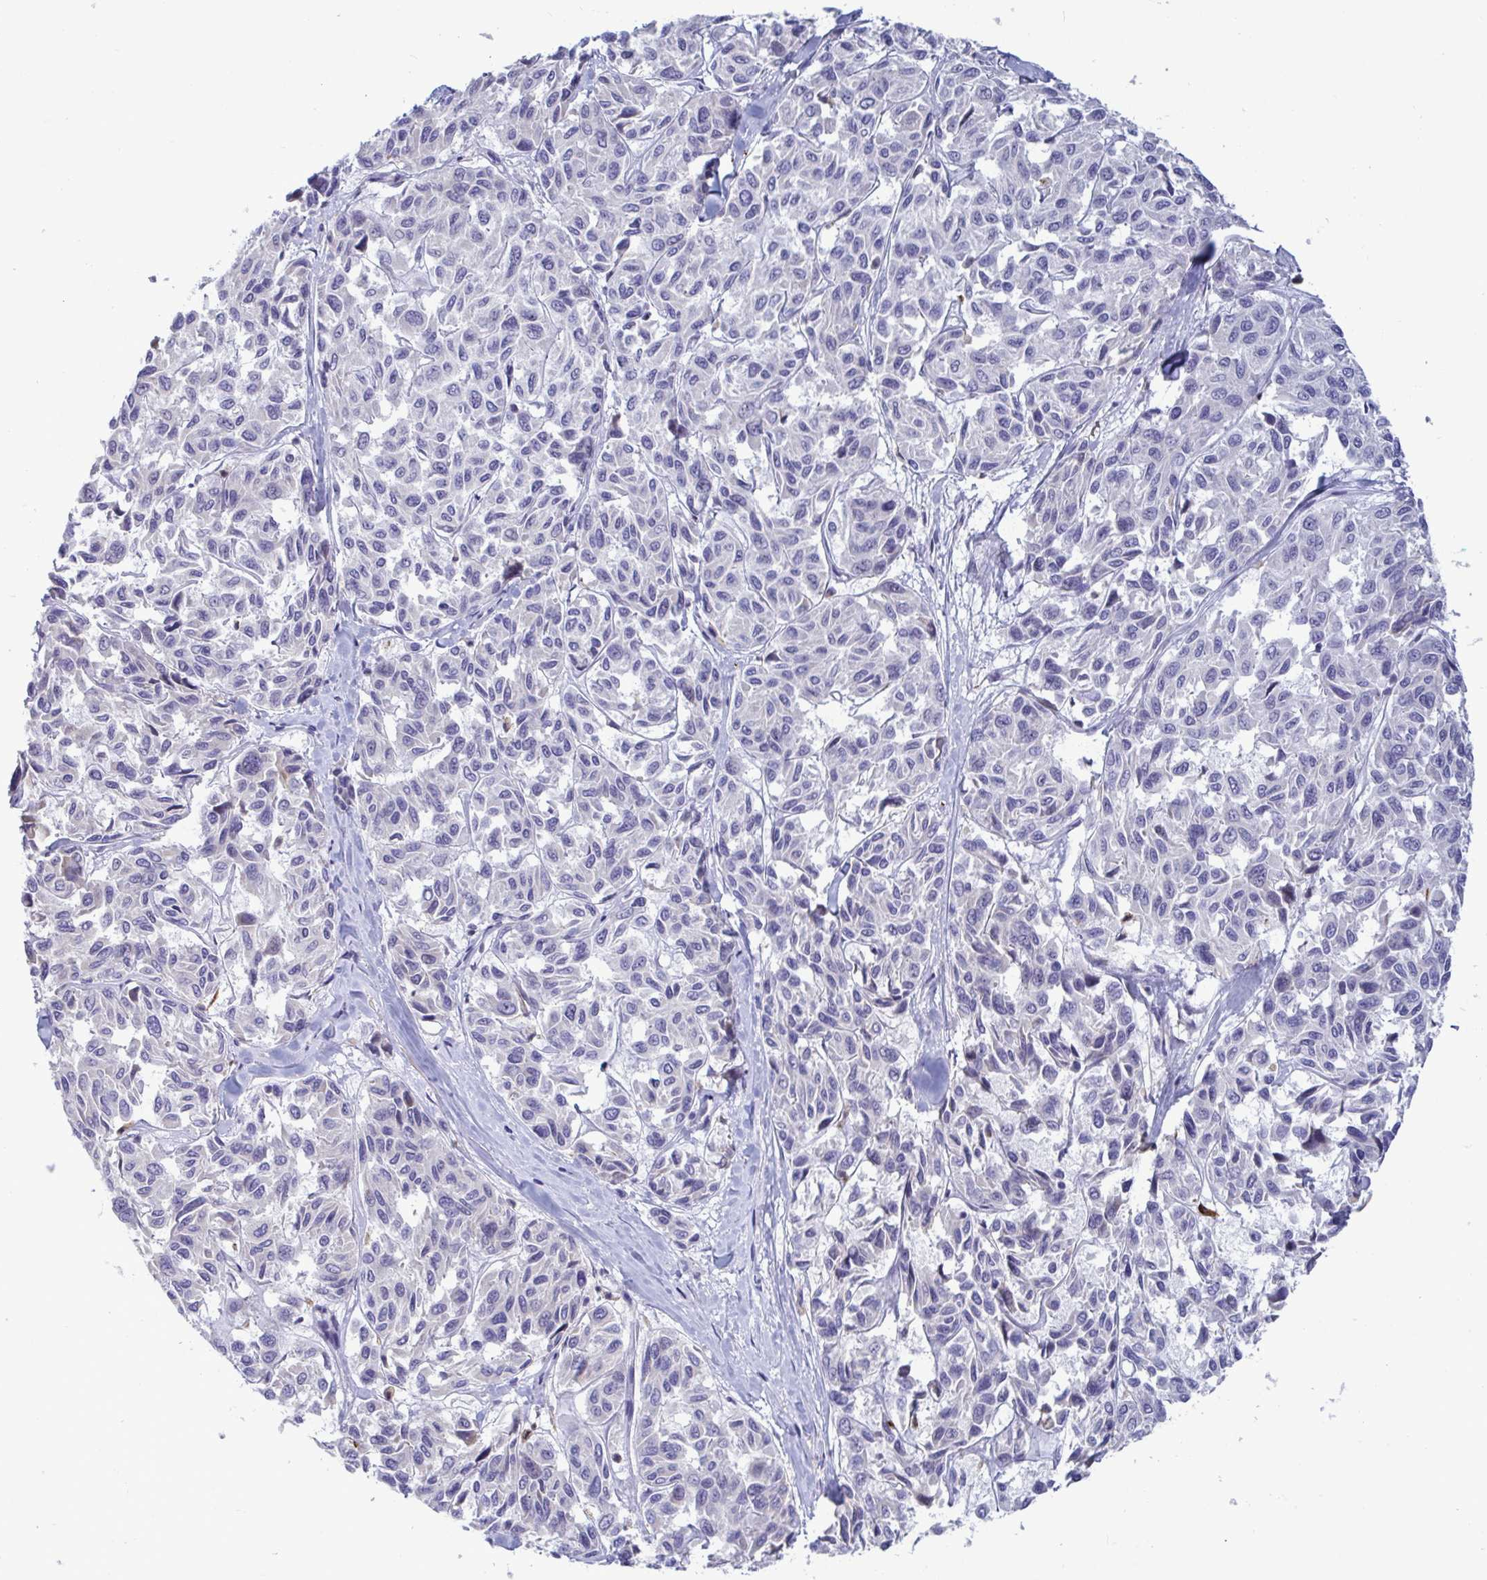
{"staining": {"intensity": "negative", "quantity": "none", "location": "none"}, "tissue": "melanoma", "cell_type": "Tumor cells", "image_type": "cancer", "snomed": [{"axis": "morphology", "description": "Malignant melanoma, NOS"}, {"axis": "topography", "description": "Skin"}], "caption": "There is no significant staining in tumor cells of malignant melanoma.", "gene": "TAS2R38", "patient": {"sex": "female", "age": 66}}